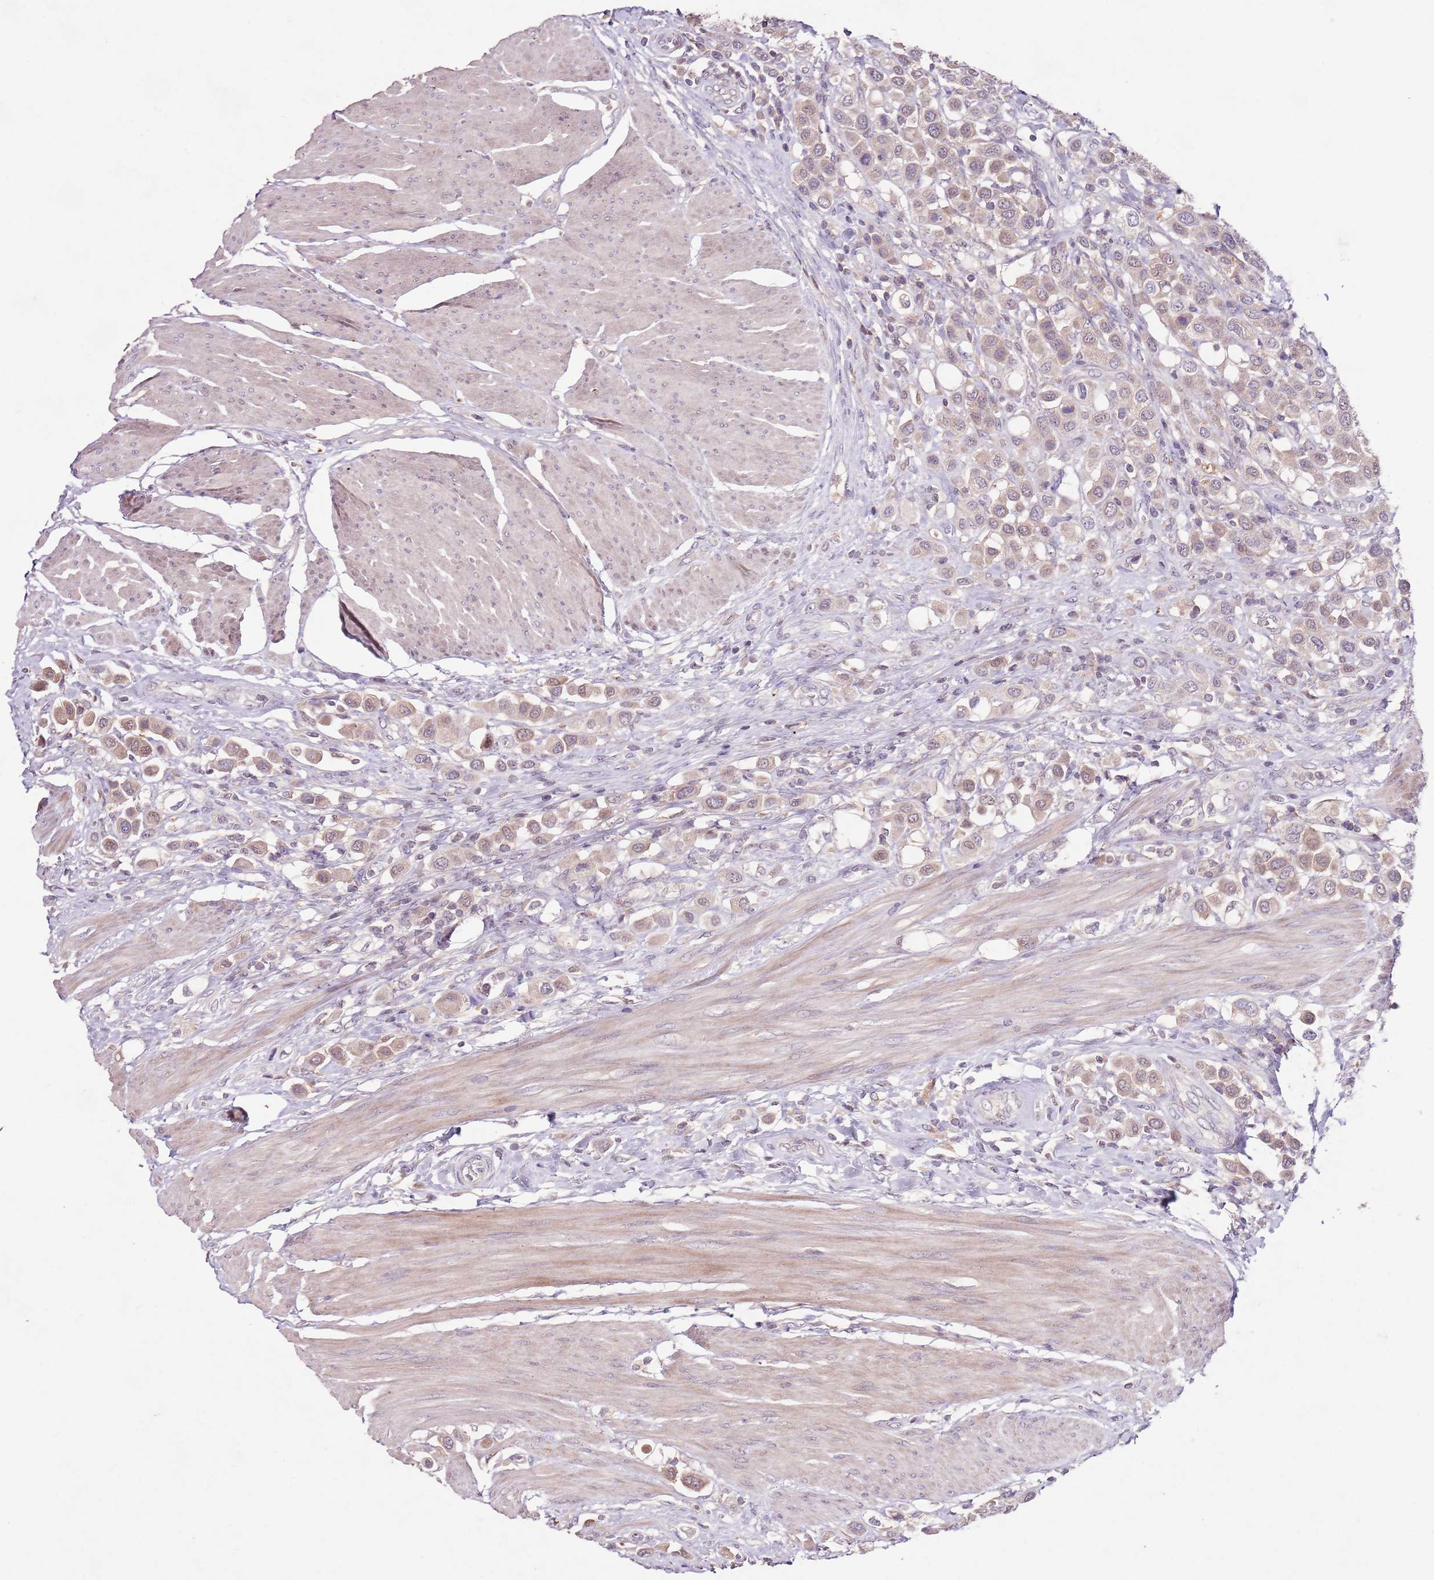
{"staining": {"intensity": "weak", "quantity": ">75%", "location": "cytoplasmic/membranous"}, "tissue": "urothelial cancer", "cell_type": "Tumor cells", "image_type": "cancer", "snomed": [{"axis": "morphology", "description": "Urothelial carcinoma, High grade"}, {"axis": "topography", "description": "Urinary bladder"}], "caption": "A brown stain highlights weak cytoplasmic/membranous positivity of a protein in human urothelial cancer tumor cells.", "gene": "NRDE2", "patient": {"sex": "male", "age": 50}}